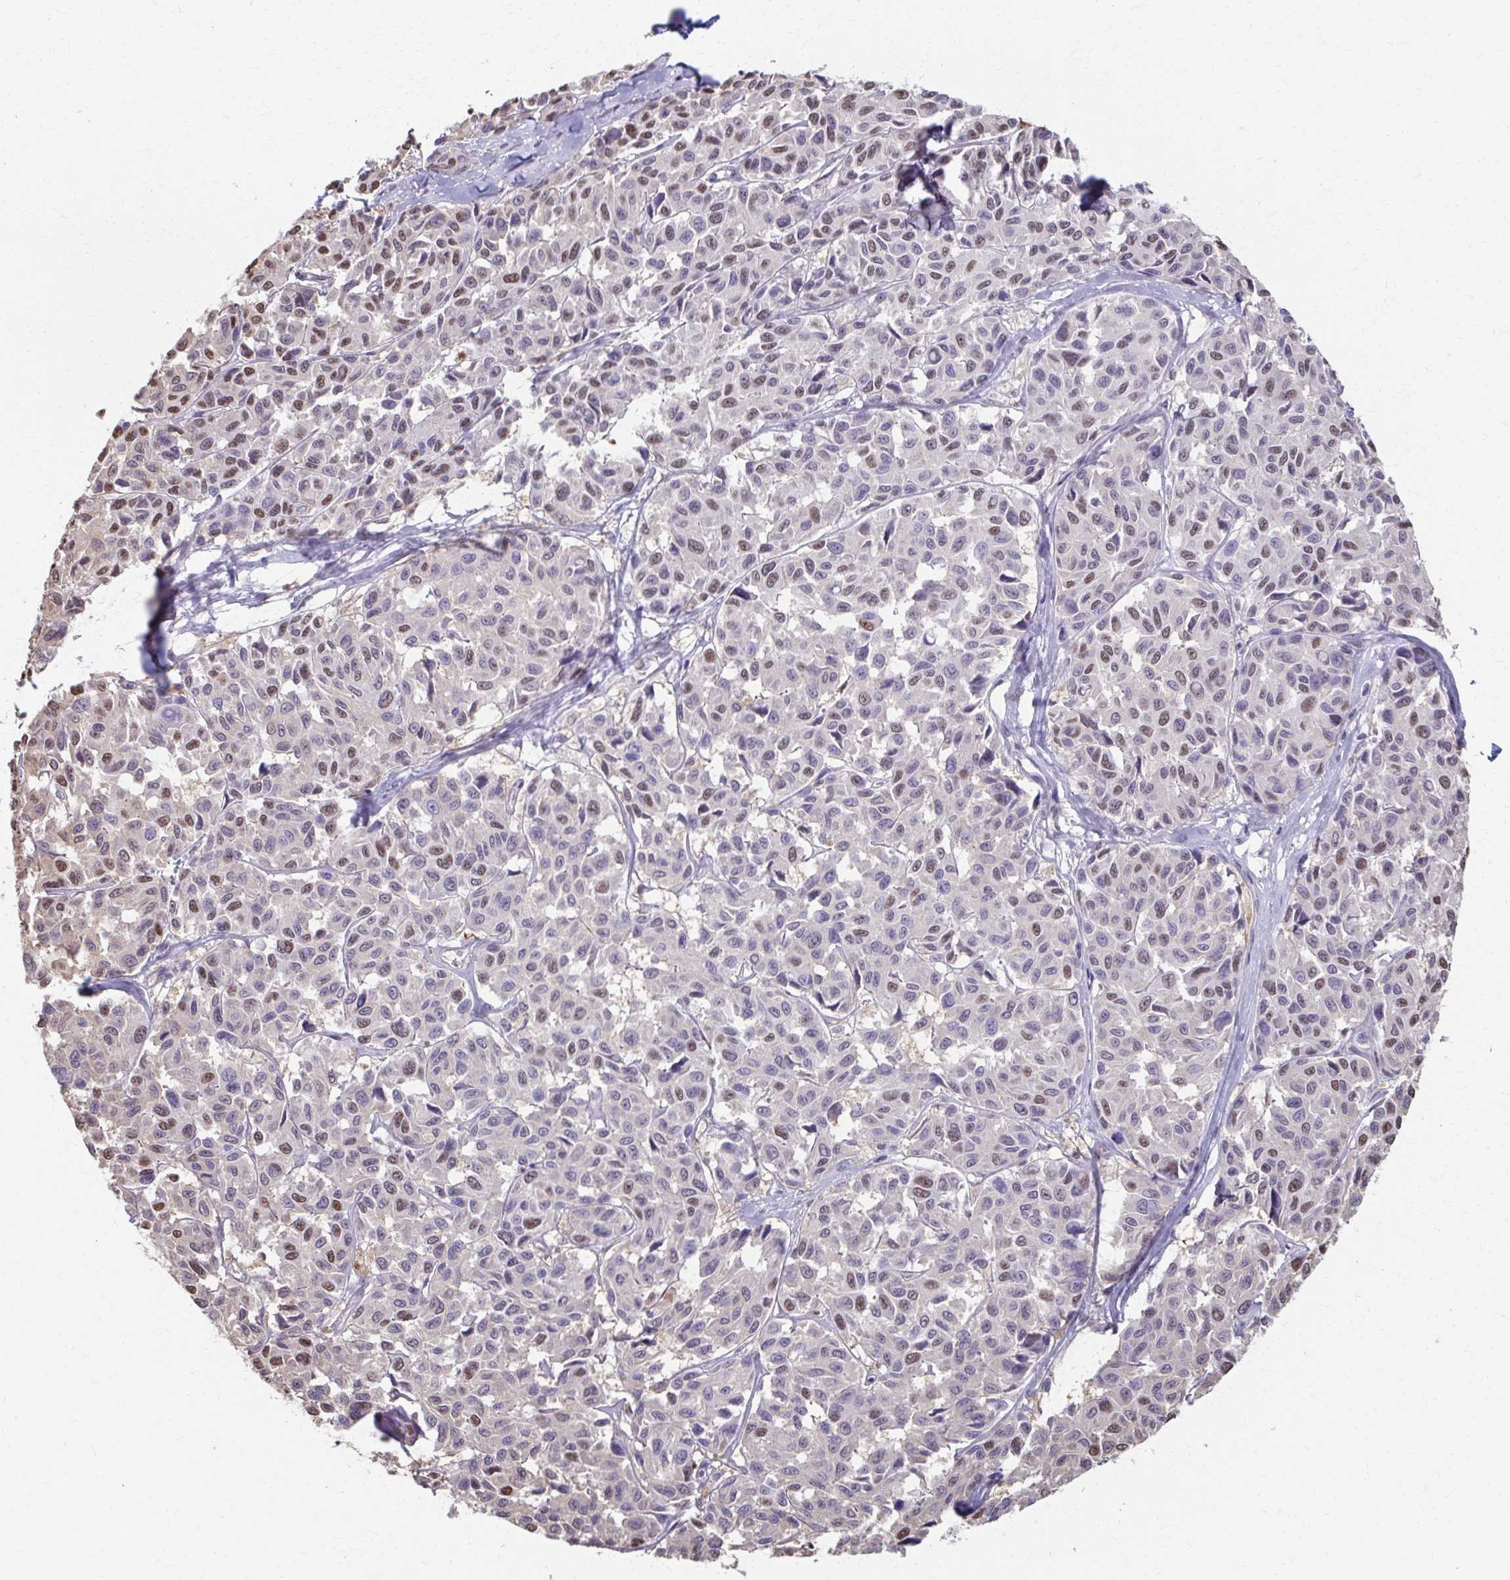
{"staining": {"intensity": "moderate", "quantity": "<25%", "location": "nuclear"}, "tissue": "melanoma", "cell_type": "Tumor cells", "image_type": "cancer", "snomed": [{"axis": "morphology", "description": "Malignant melanoma, NOS"}, {"axis": "topography", "description": "Skin"}], "caption": "Immunohistochemical staining of malignant melanoma shows low levels of moderate nuclear protein expression in about <25% of tumor cells.", "gene": "ING4", "patient": {"sex": "female", "age": 66}}